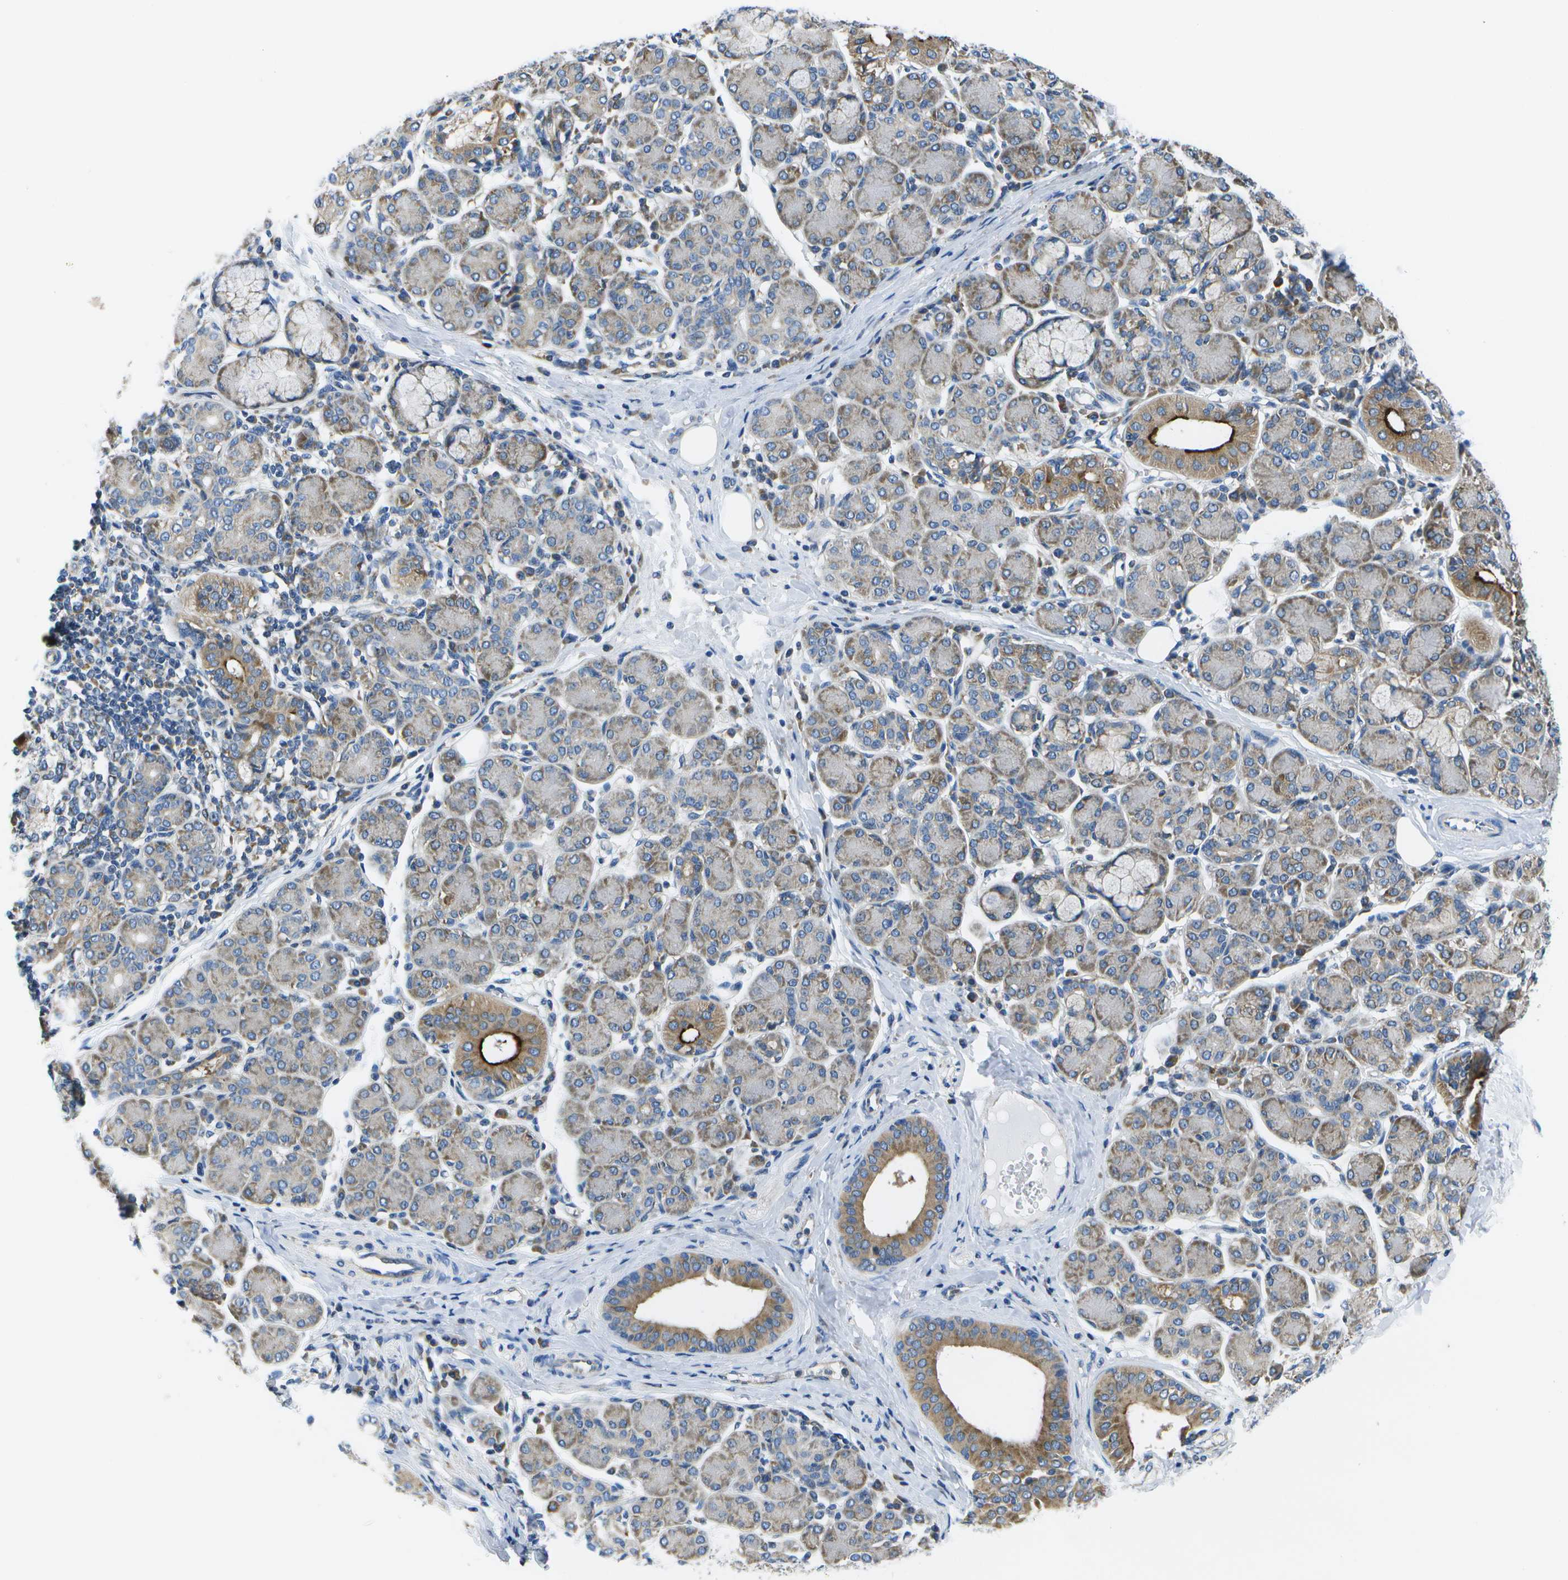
{"staining": {"intensity": "moderate", "quantity": "25%-75%", "location": "cytoplasmic/membranous"}, "tissue": "salivary gland", "cell_type": "Glandular cells", "image_type": "normal", "snomed": [{"axis": "morphology", "description": "Normal tissue, NOS"}, {"axis": "morphology", "description": "Inflammation, NOS"}, {"axis": "topography", "description": "Lymph node"}, {"axis": "topography", "description": "Salivary gland"}], "caption": "Immunohistochemistry of unremarkable salivary gland shows medium levels of moderate cytoplasmic/membranous expression in approximately 25%-75% of glandular cells.", "gene": "GDF5", "patient": {"sex": "male", "age": 3}}